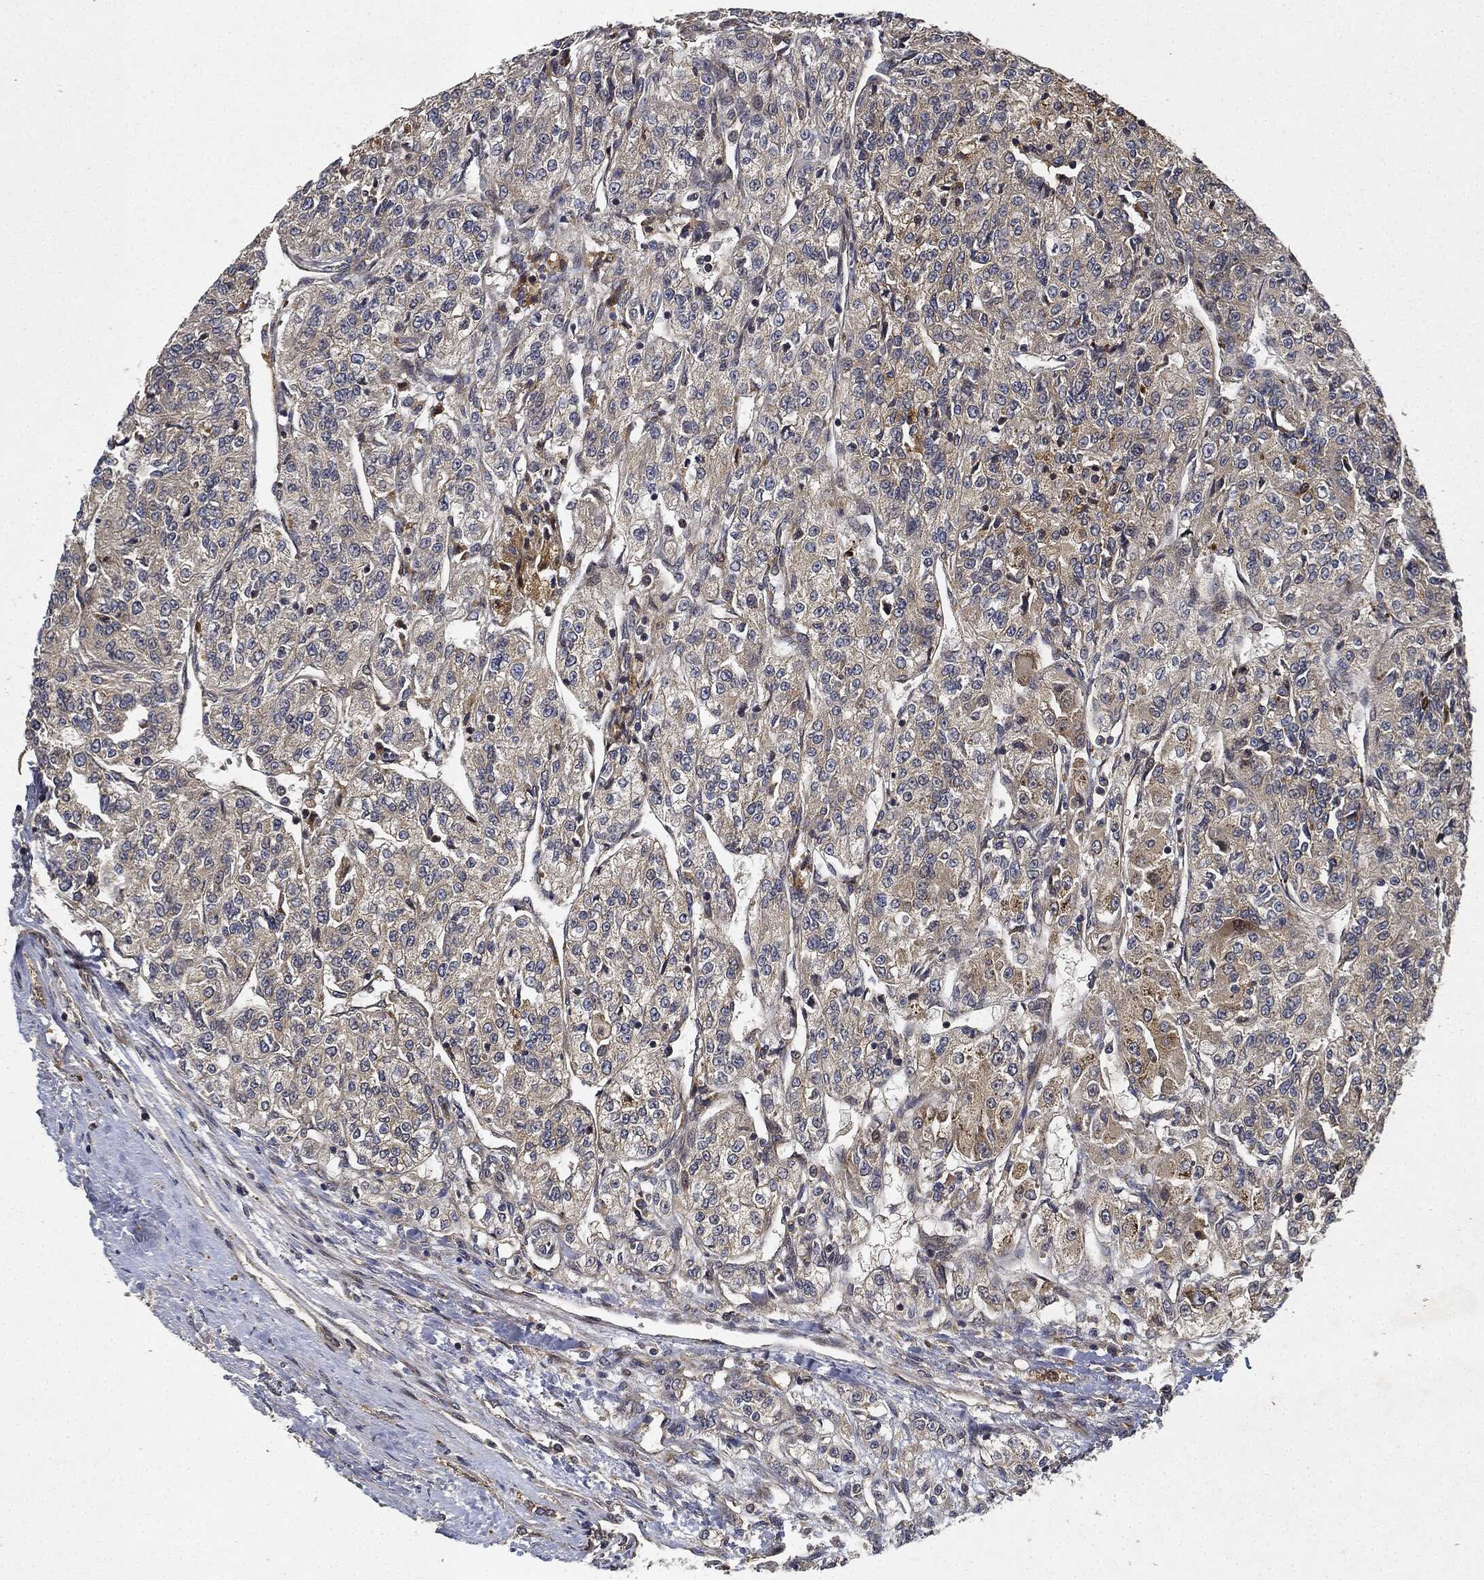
{"staining": {"intensity": "weak", "quantity": "<25%", "location": "cytoplasmic/membranous"}, "tissue": "renal cancer", "cell_type": "Tumor cells", "image_type": "cancer", "snomed": [{"axis": "morphology", "description": "Adenocarcinoma, NOS"}, {"axis": "topography", "description": "Kidney"}], "caption": "This histopathology image is of adenocarcinoma (renal) stained with immunohistochemistry to label a protein in brown with the nuclei are counter-stained blue. There is no positivity in tumor cells. (Stains: DAB (3,3'-diaminobenzidine) immunohistochemistry with hematoxylin counter stain, Microscopy: brightfield microscopy at high magnification).", "gene": "MLST8", "patient": {"sex": "female", "age": 63}}